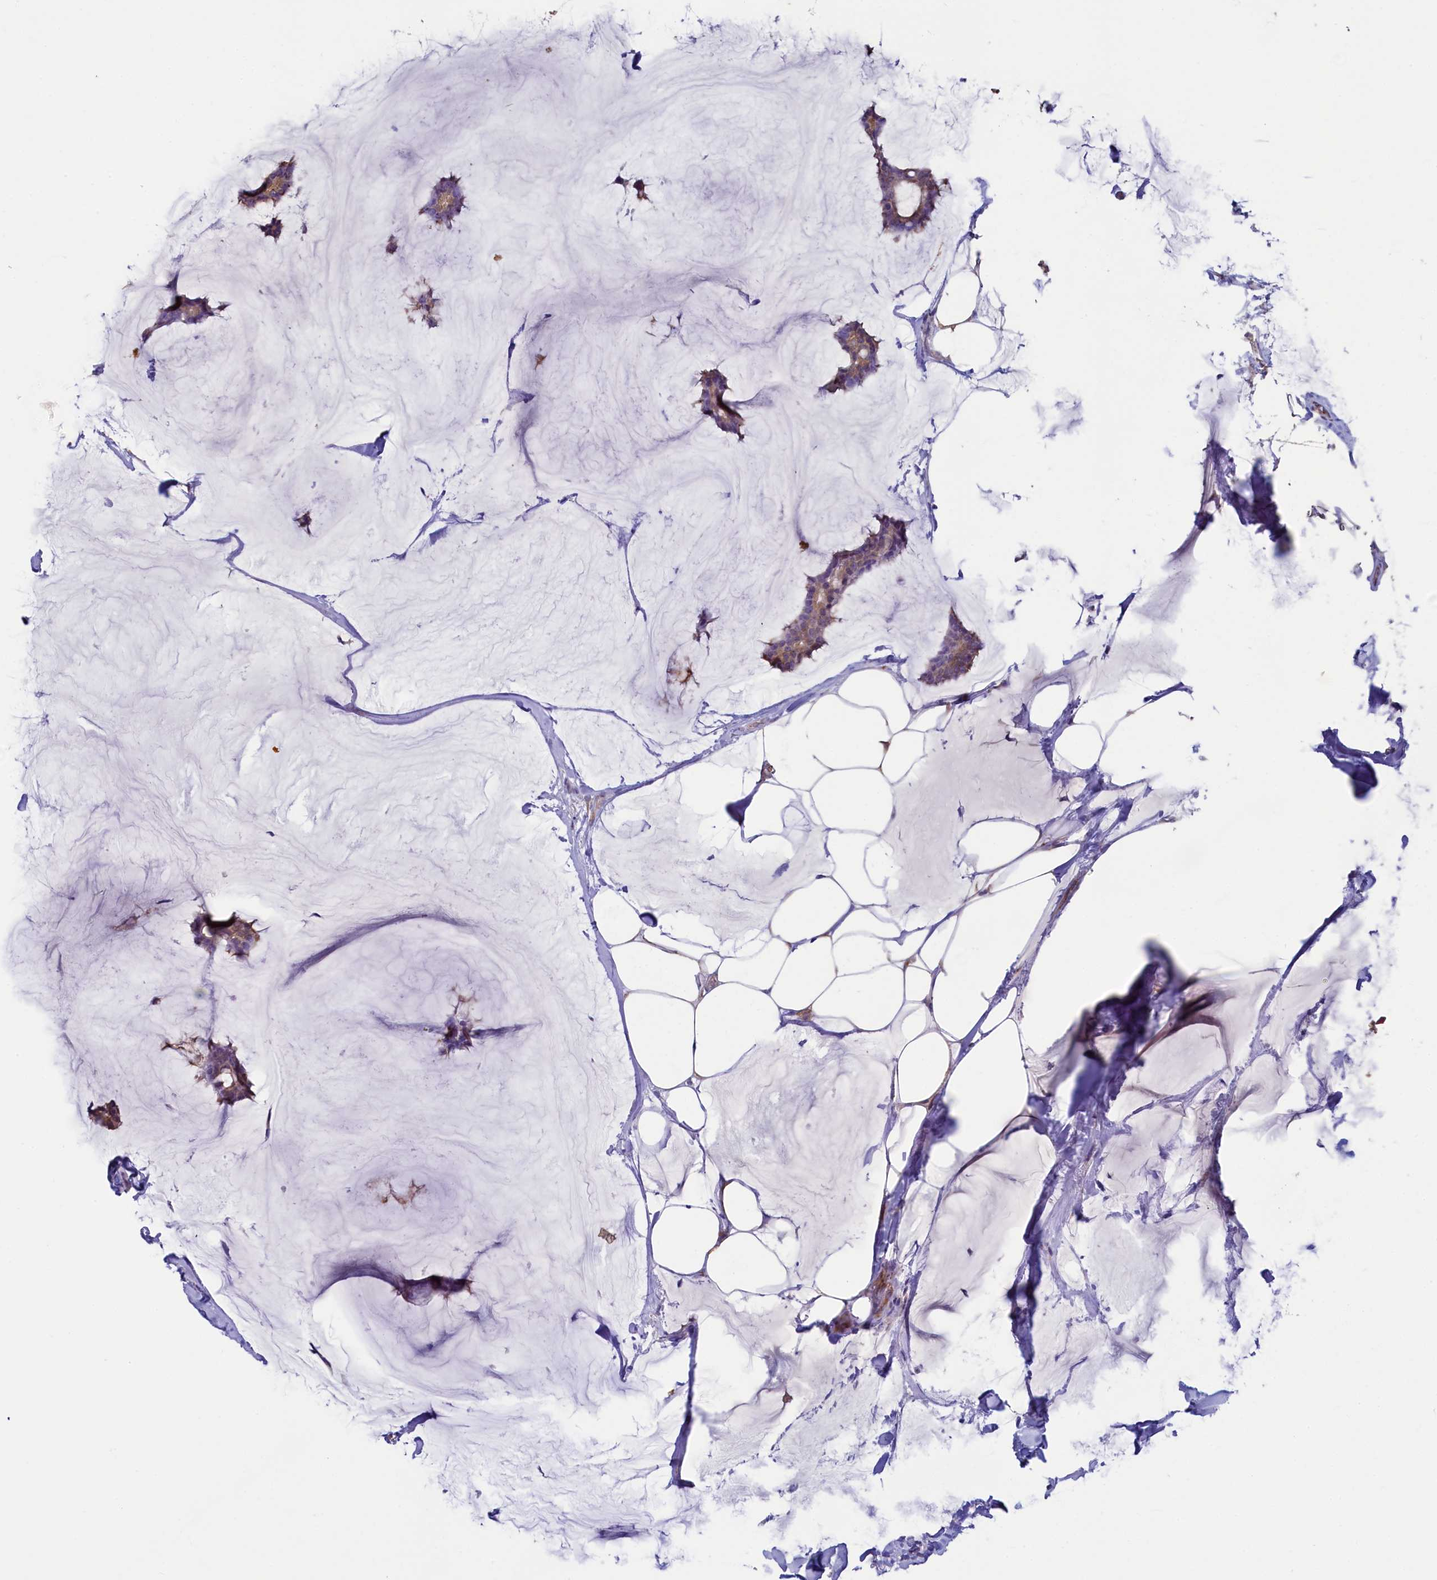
{"staining": {"intensity": "moderate", "quantity": ">75%", "location": "cytoplasmic/membranous"}, "tissue": "breast cancer", "cell_type": "Tumor cells", "image_type": "cancer", "snomed": [{"axis": "morphology", "description": "Duct carcinoma"}, {"axis": "topography", "description": "Breast"}], "caption": "There is medium levels of moderate cytoplasmic/membranous expression in tumor cells of breast infiltrating ductal carcinoma, as demonstrated by immunohistochemical staining (brown color).", "gene": "SPATA2L", "patient": {"sex": "female", "age": 93}}